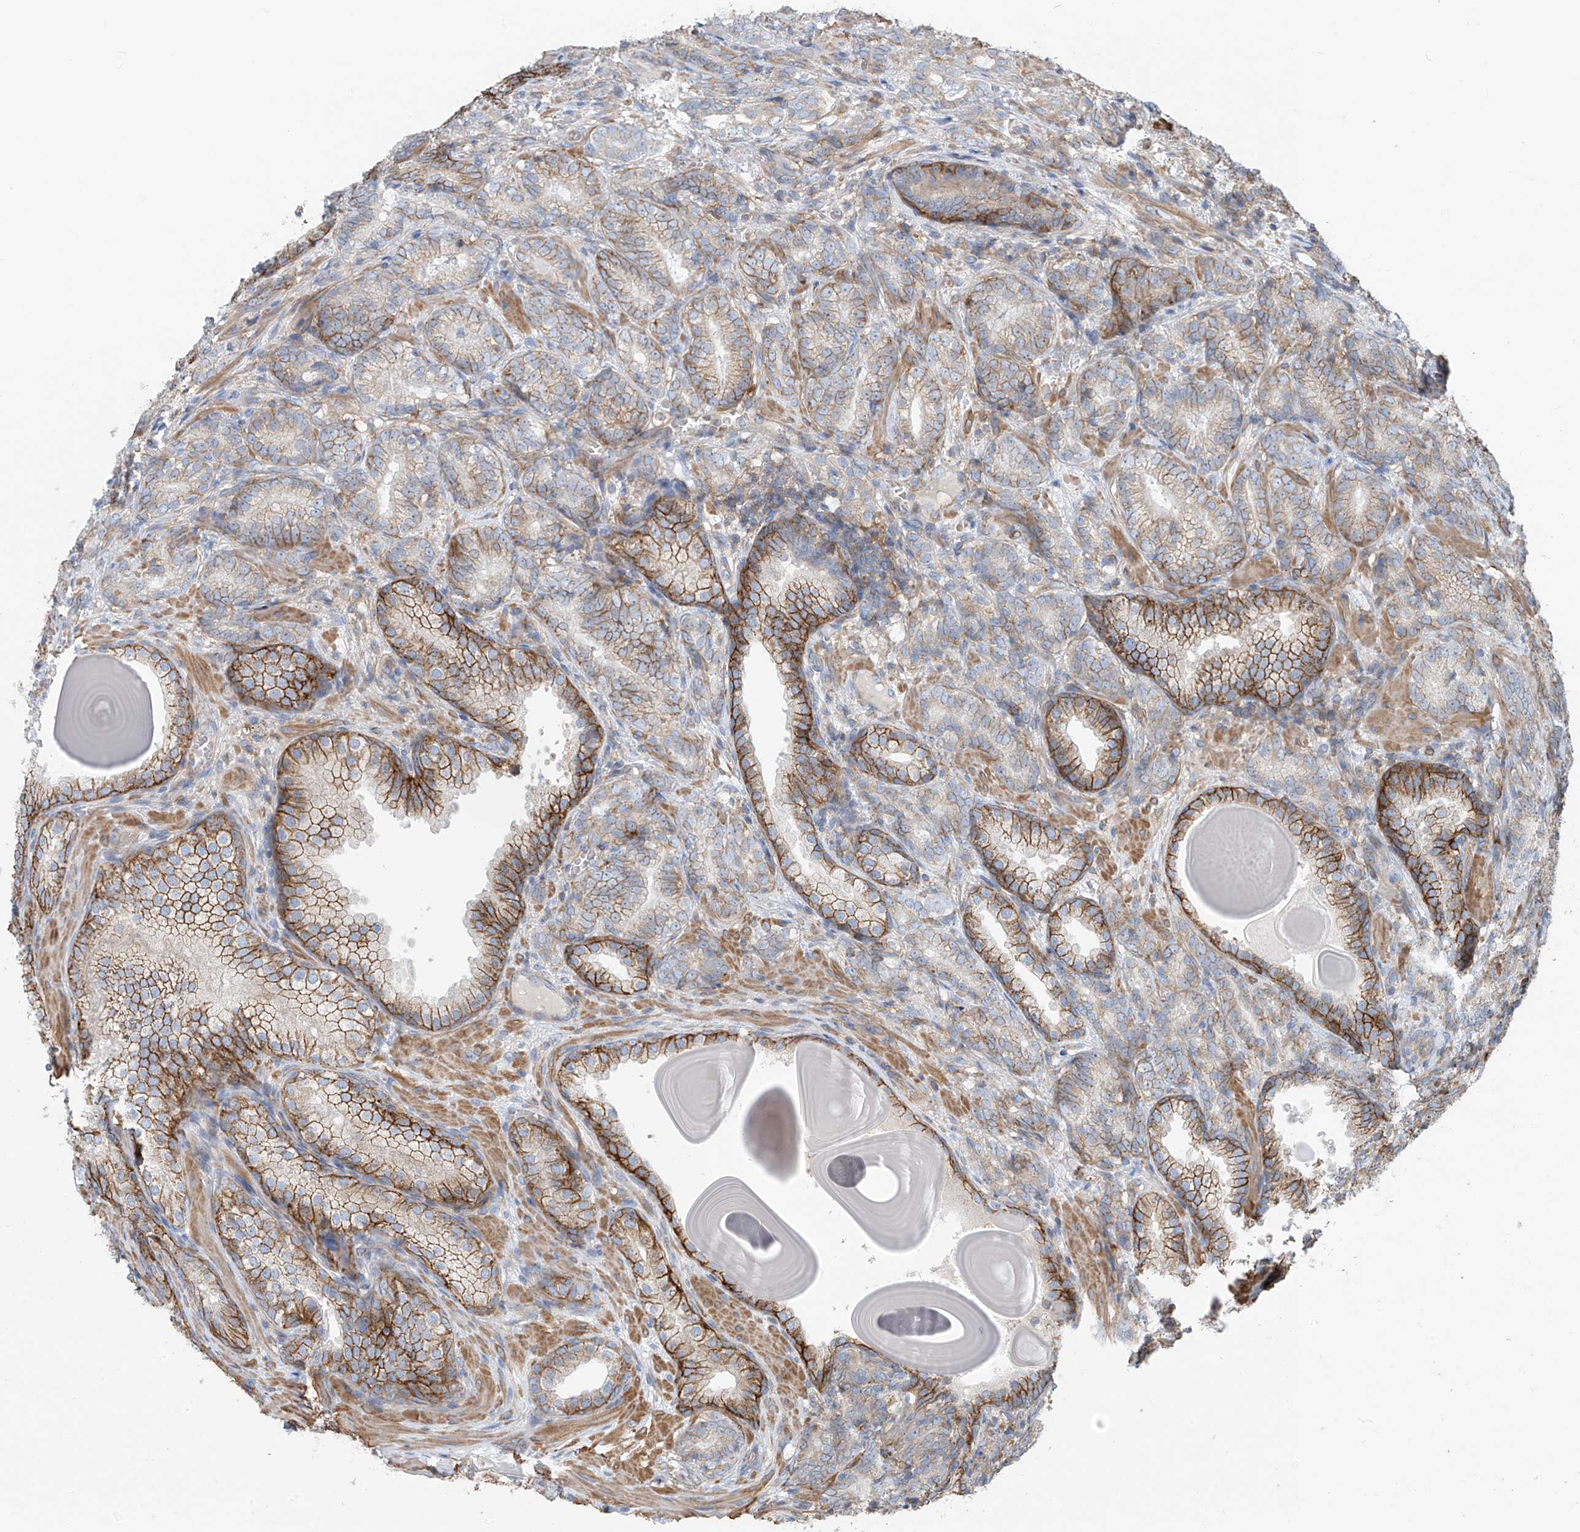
{"staining": {"intensity": "moderate", "quantity": "25%-75%", "location": "cytoplasmic/membranous"}, "tissue": "prostate cancer", "cell_type": "Tumor cells", "image_type": "cancer", "snomed": [{"axis": "morphology", "description": "Adenocarcinoma, High grade"}, {"axis": "topography", "description": "Prostate"}], "caption": "Immunohistochemistry of human prostate cancer reveals medium levels of moderate cytoplasmic/membranous positivity in approximately 25%-75% of tumor cells.", "gene": "SLC1A5", "patient": {"sex": "male", "age": 66}}